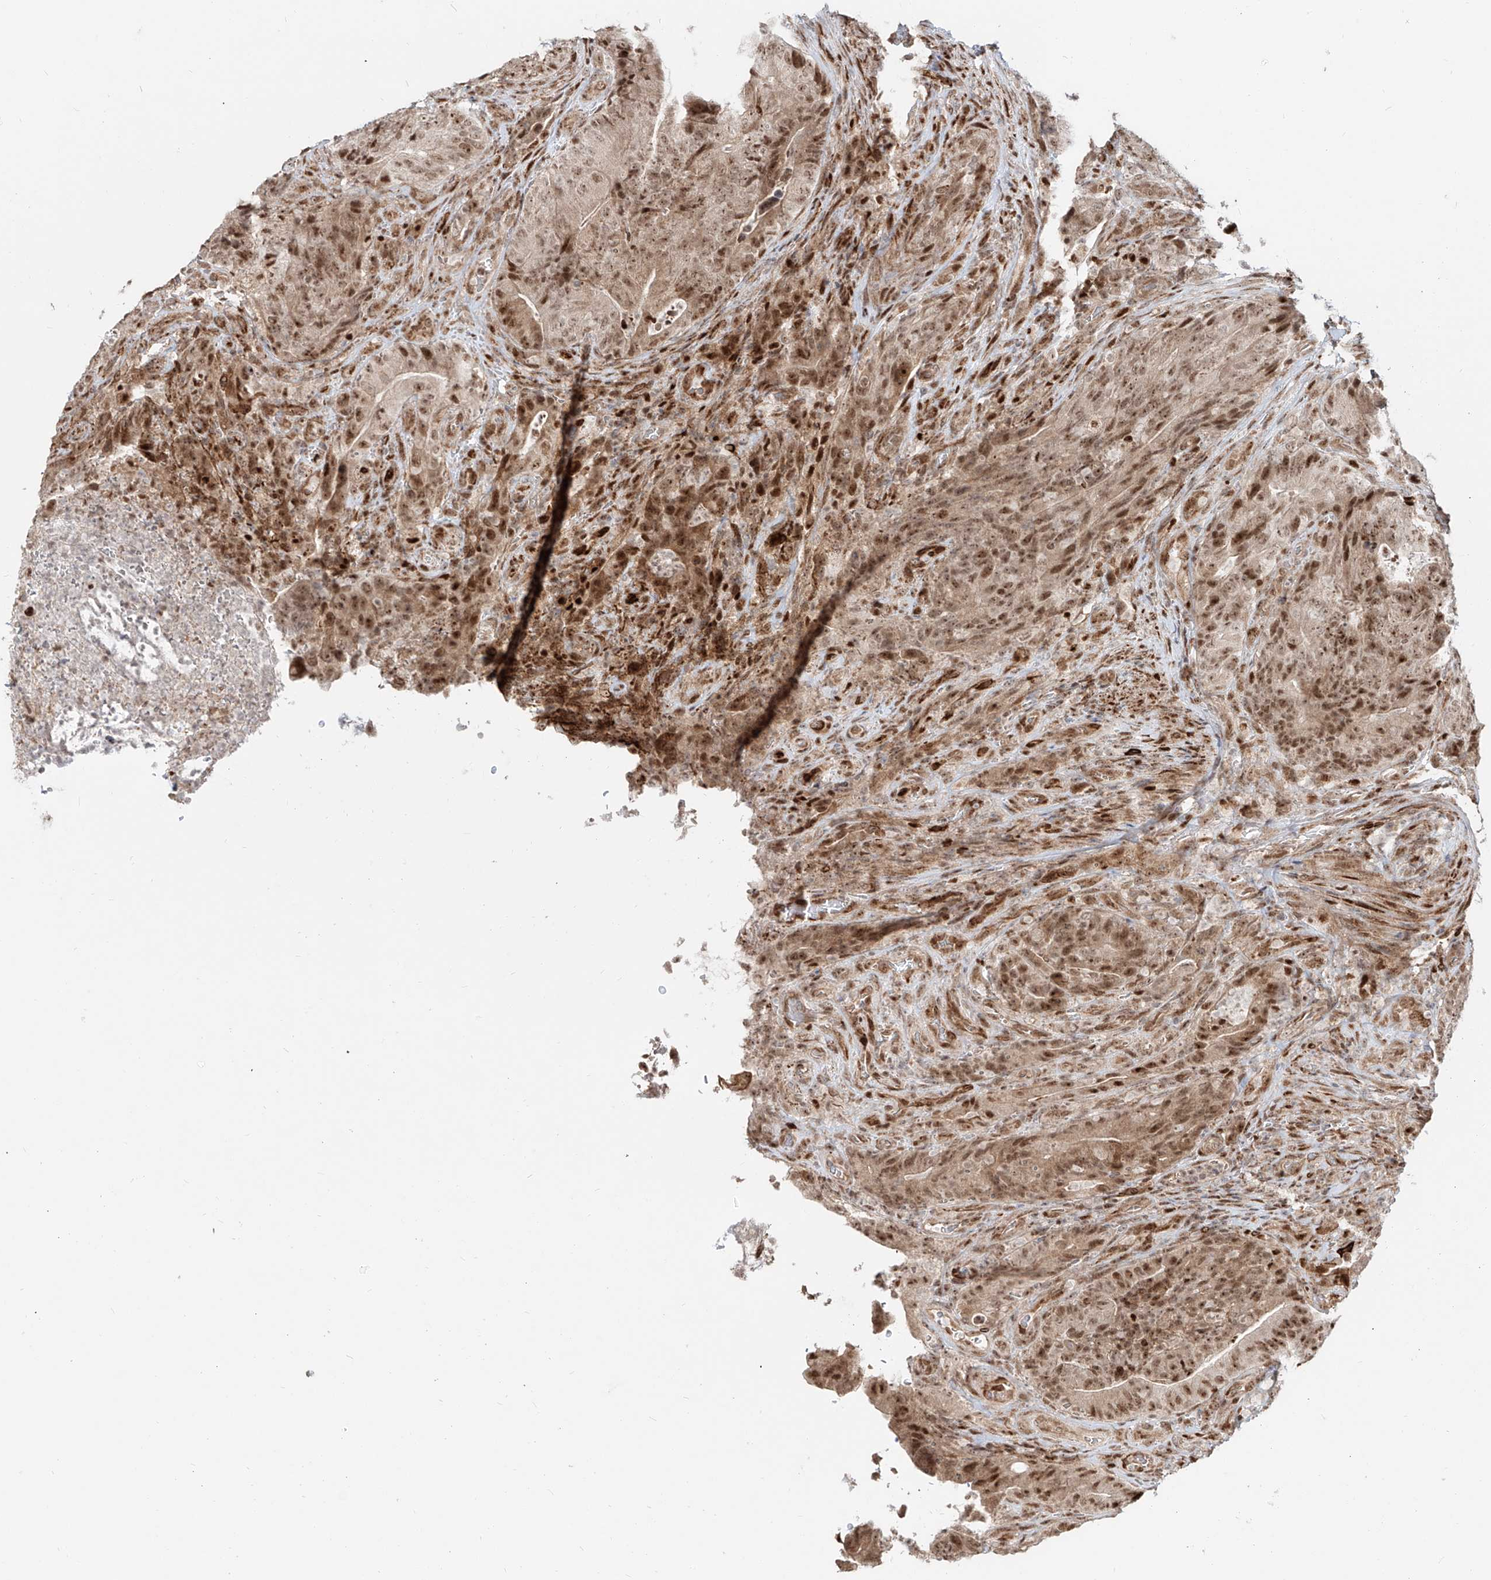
{"staining": {"intensity": "moderate", "quantity": ">75%", "location": "cytoplasmic/membranous,nuclear"}, "tissue": "colorectal cancer", "cell_type": "Tumor cells", "image_type": "cancer", "snomed": [{"axis": "morphology", "description": "Normal tissue, NOS"}, {"axis": "topography", "description": "Colon"}], "caption": "Colorectal cancer was stained to show a protein in brown. There is medium levels of moderate cytoplasmic/membranous and nuclear positivity in about >75% of tumor cells.", "gene": "ZNF710", "patient": {"sex": "female", "age": 82}}